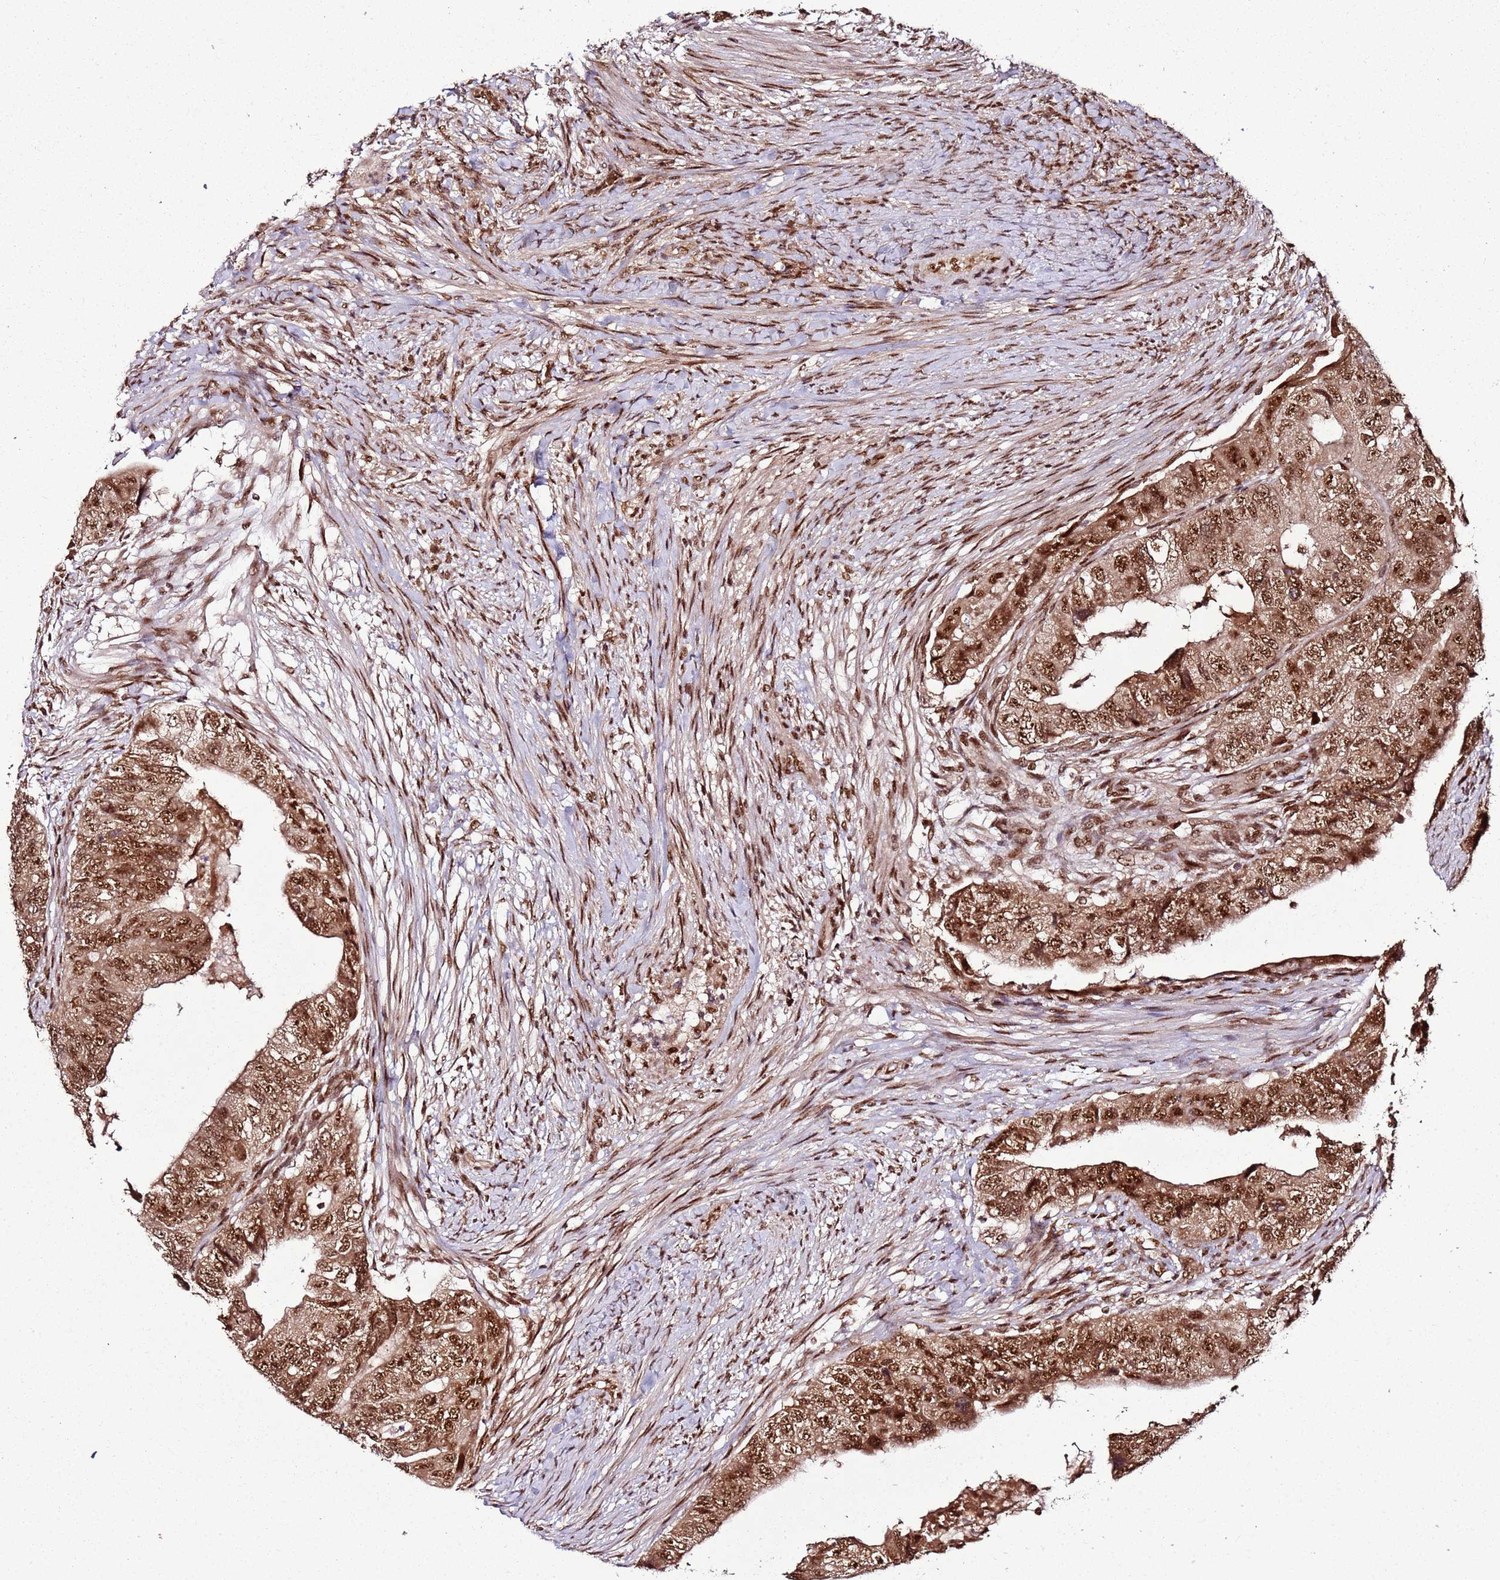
{"staining": {"intensity": "strong", "quantity": ">75%", "location": "nuclear"}, "tissue": "colorectal cancer", "cell_type": "Tumor cells", "image_type": "cancer", "snomed": [{"axis": "morphology", "description": "Adenocarcinoma, NOS"}, {"axis": "topography", "description": "Rectum"}], "caption": "High-magnification brightfield microscopy of adenocarcinoma (colorectal) stained with DAB (3,3'-diaminobenzidine) (brown) and counterstained with hematoxylin (blue). tumor cells exhibit strong nuclear positivity is present in approximately>75% of cells.", "gene": "XRN2", "patient": {"sex": "male", "age": 63}}